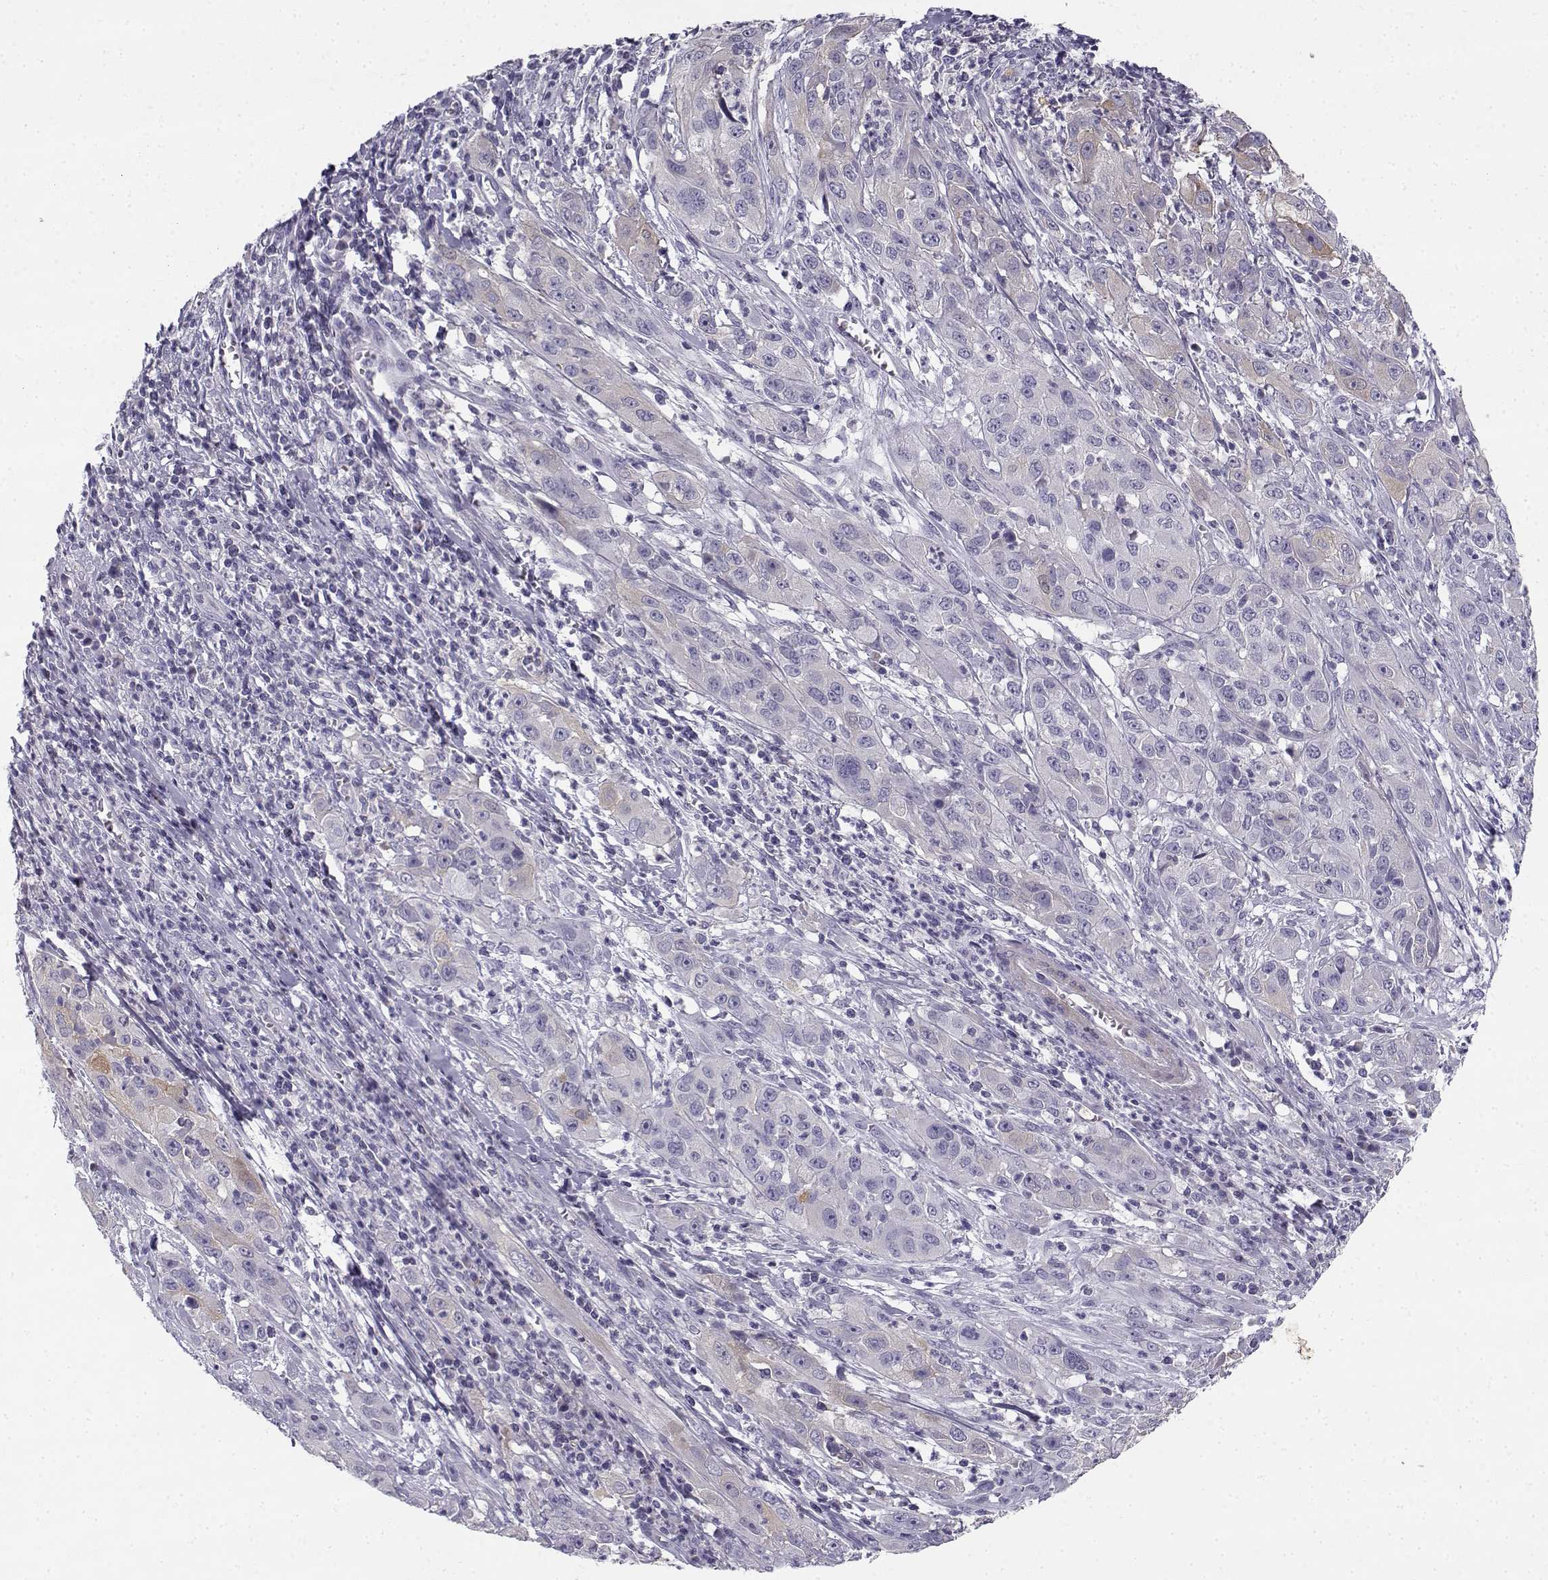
{"staining": {"intensity": "negative", "quantity": "none", "location": "none"}, "tissue": "cervical cancer", "cell_type": "Tumor cells", "image_type": "cancer", "snomed": [{"axis": "morphology", "description": "Squamous cell carcinoma, NOS"}, {"axis": "topography", "description": "Cervix"}], "caption": "The image shows no significant positivity in tumor cells of cervical squamous cell carcinoma.", "gene": "CREB3L3", "patient": {"sex": "female", "age": 32}}